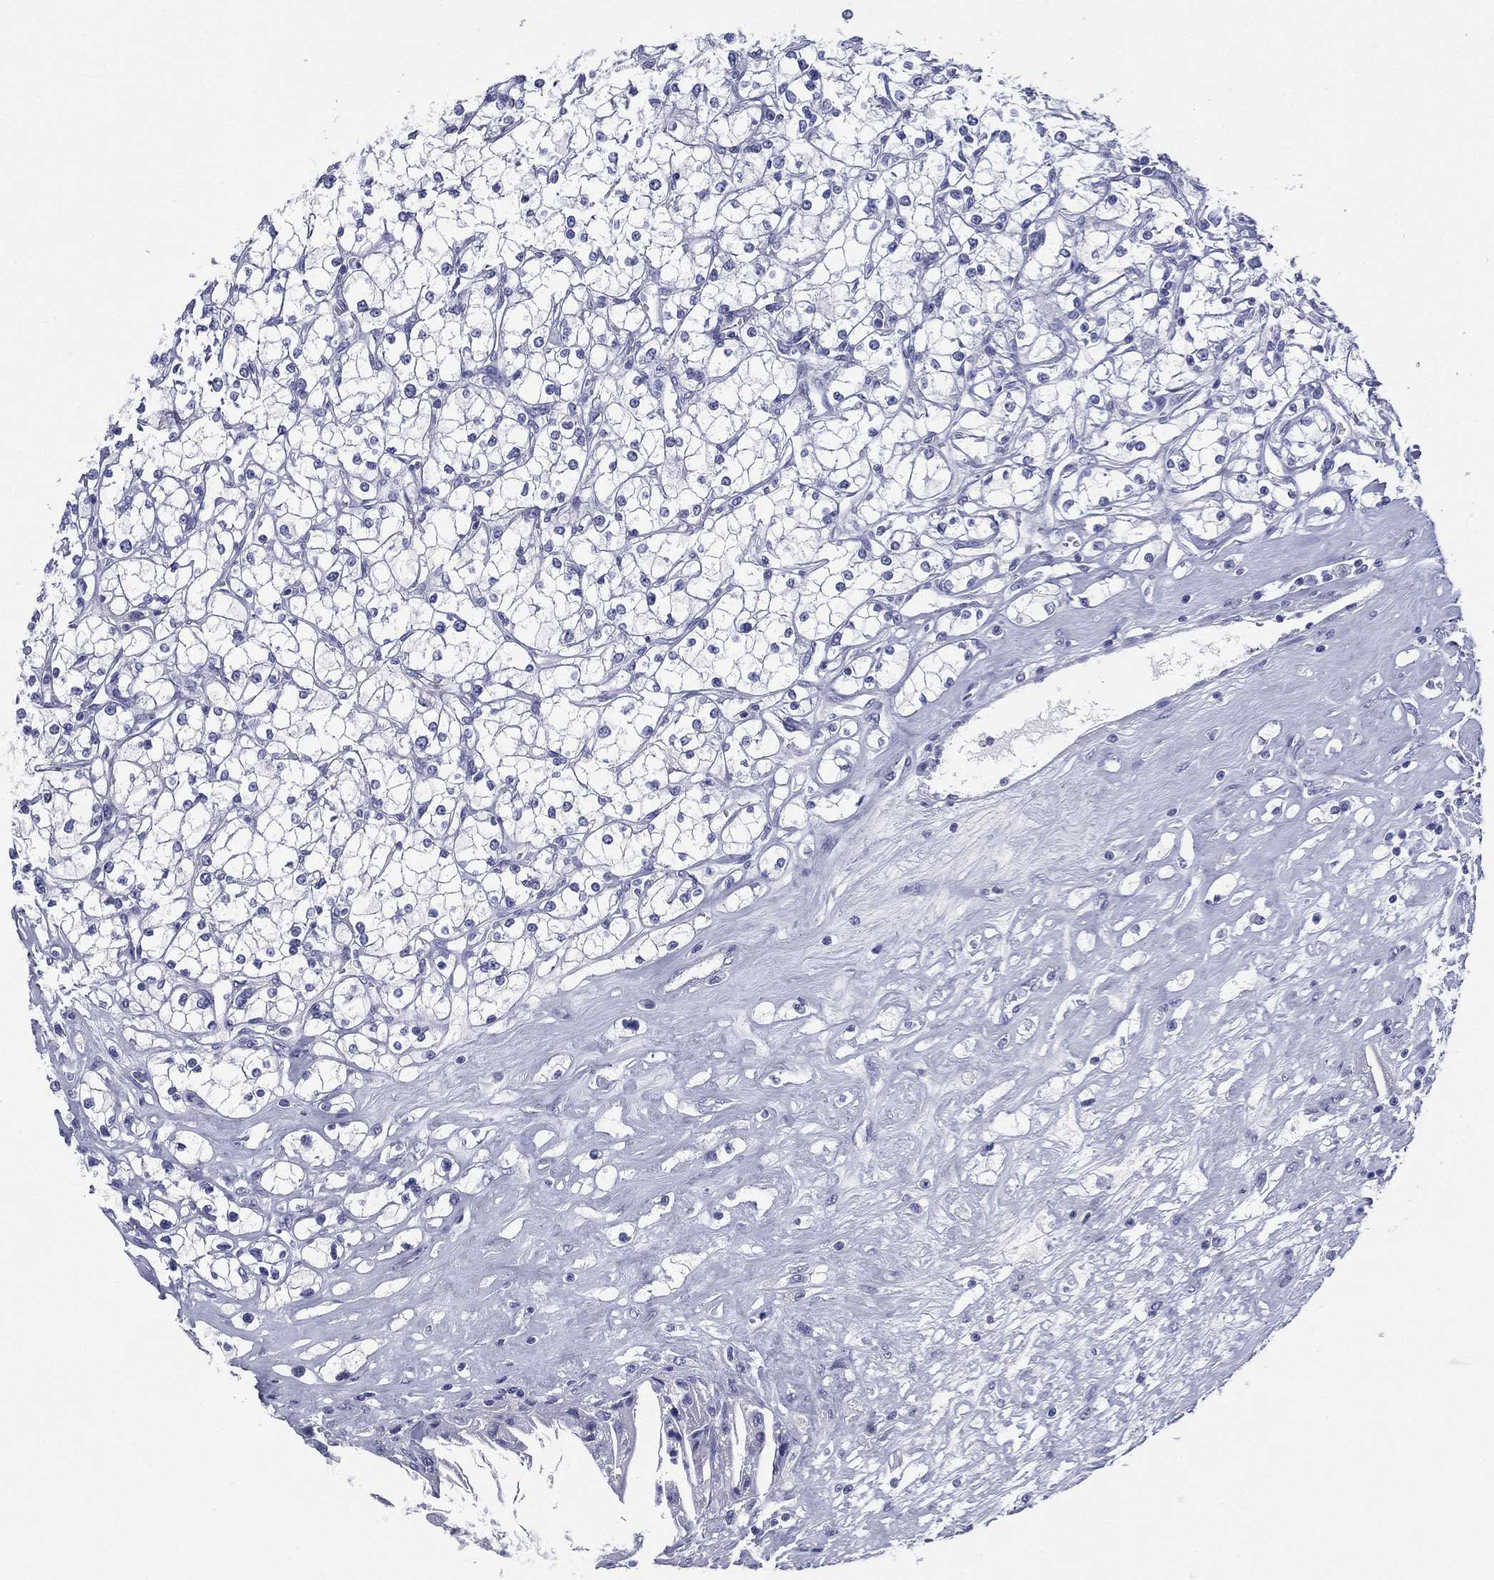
{"staining": {"intensity": "negative", "quantity": "none", "location": "none"}, "tissue": "renal cancer", "cell_type": "Tumor cells", "image_type": "cancer", "snomed": [{"axis": "morphology", "description": "Adenocarcinoma, NOS"}, {"axis": "topography", "description": "Kidney"}], "caption": "This is an IHC histopathology image of human adenocarcinoma (renal). There is no expression in tumor cells.", "gene": "RSPH4A", "patient": {"sex": "male", "age": 67}}